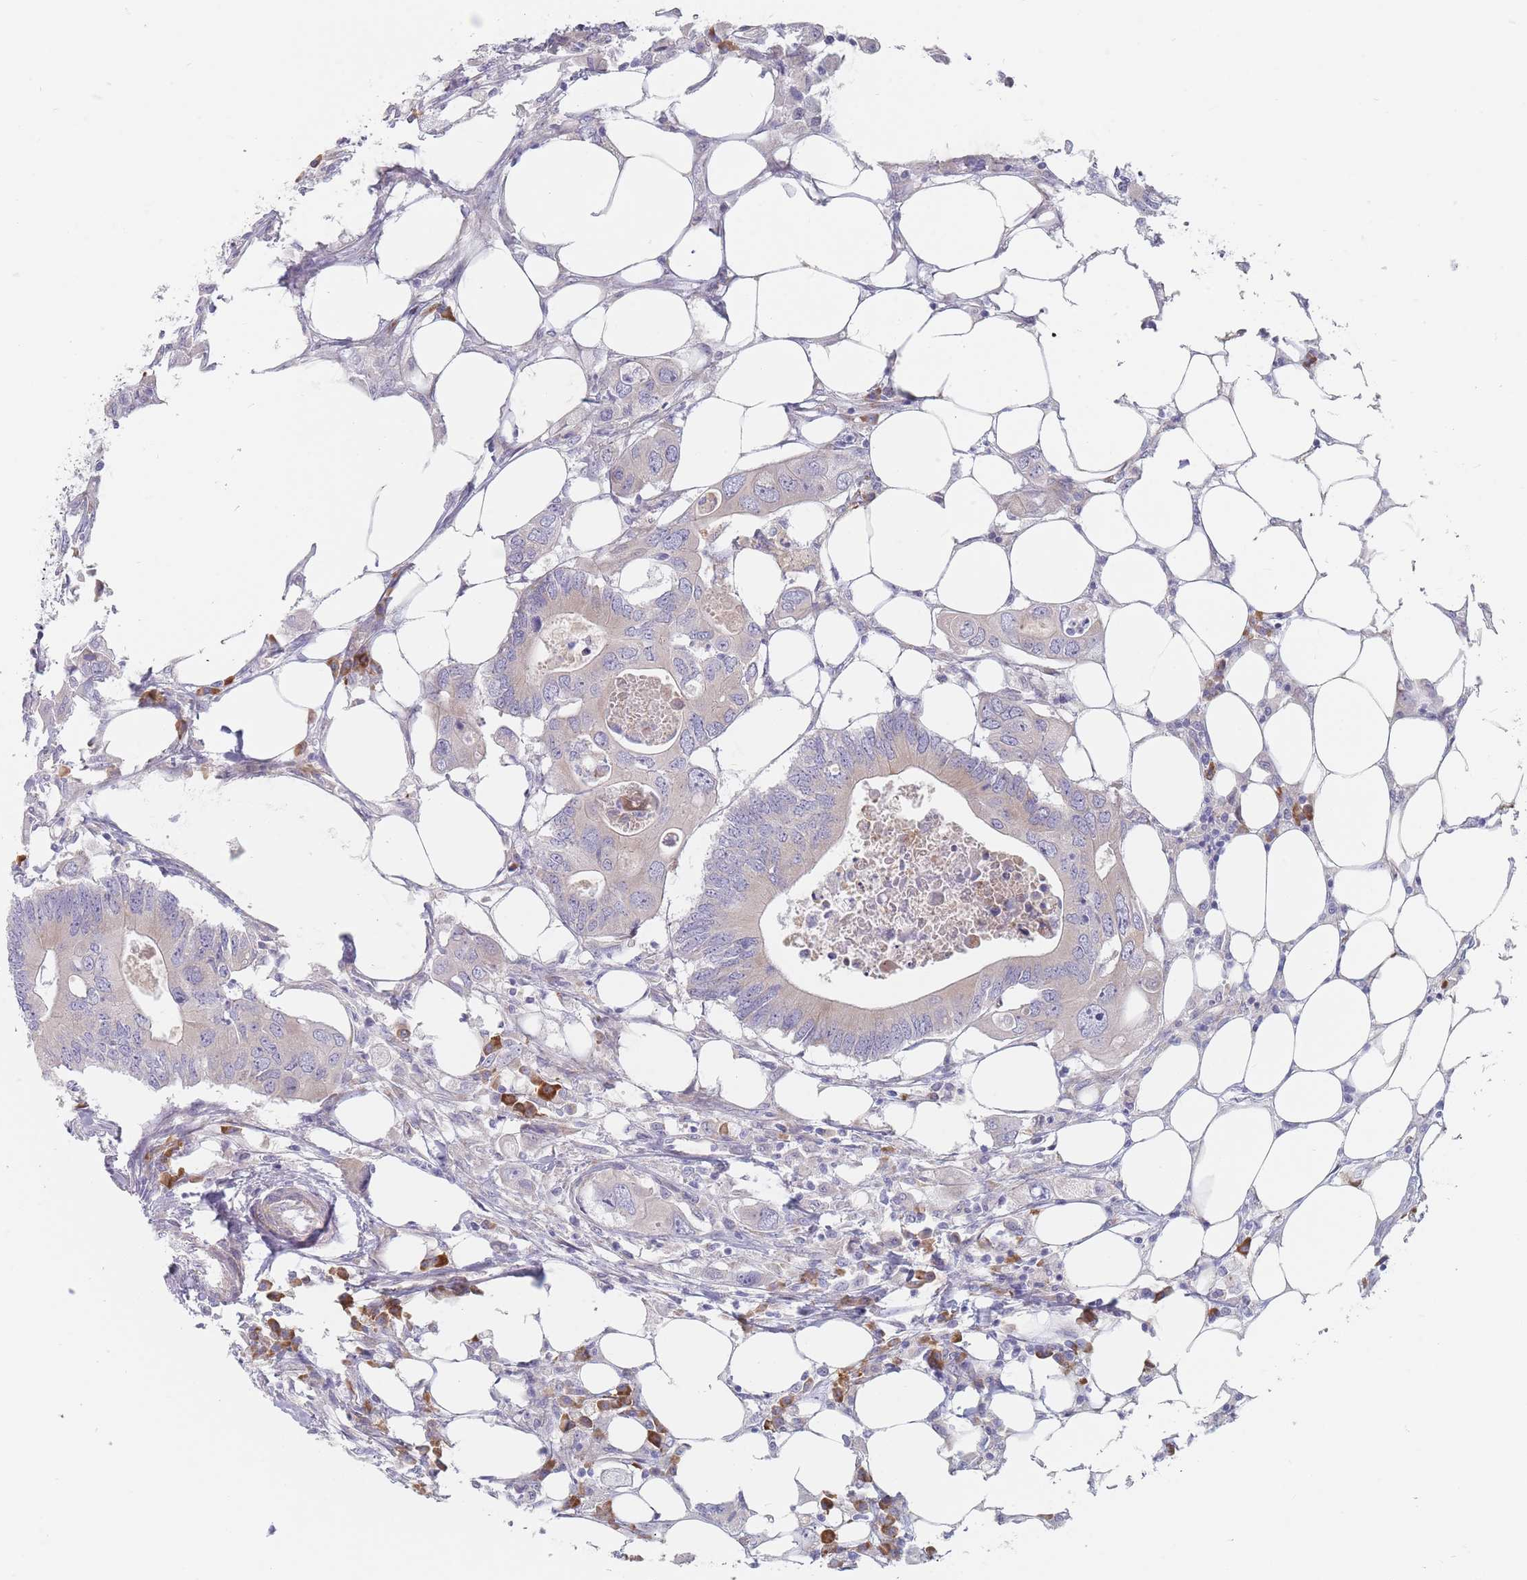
{"staining": {"intensity": "negative", "quantity": "none", "location": "none"}, "tissue": "colorectal cancer", "cell_type": "Tumor cells", "image_type": "cancer", "snomed": [{"axis": "morphology", "description": "Adenocarcinoma, NOS"}, {"axis": "topography", "description": "Colon"}], "caption": "High power microscopy histopathology image of an immunohistochemistry image of adenocarcinoma (colorectal), revealing no significant staining in tumor cells.", "gene": "ERBIN", "patient": {"sex": "male", "age": 71}}